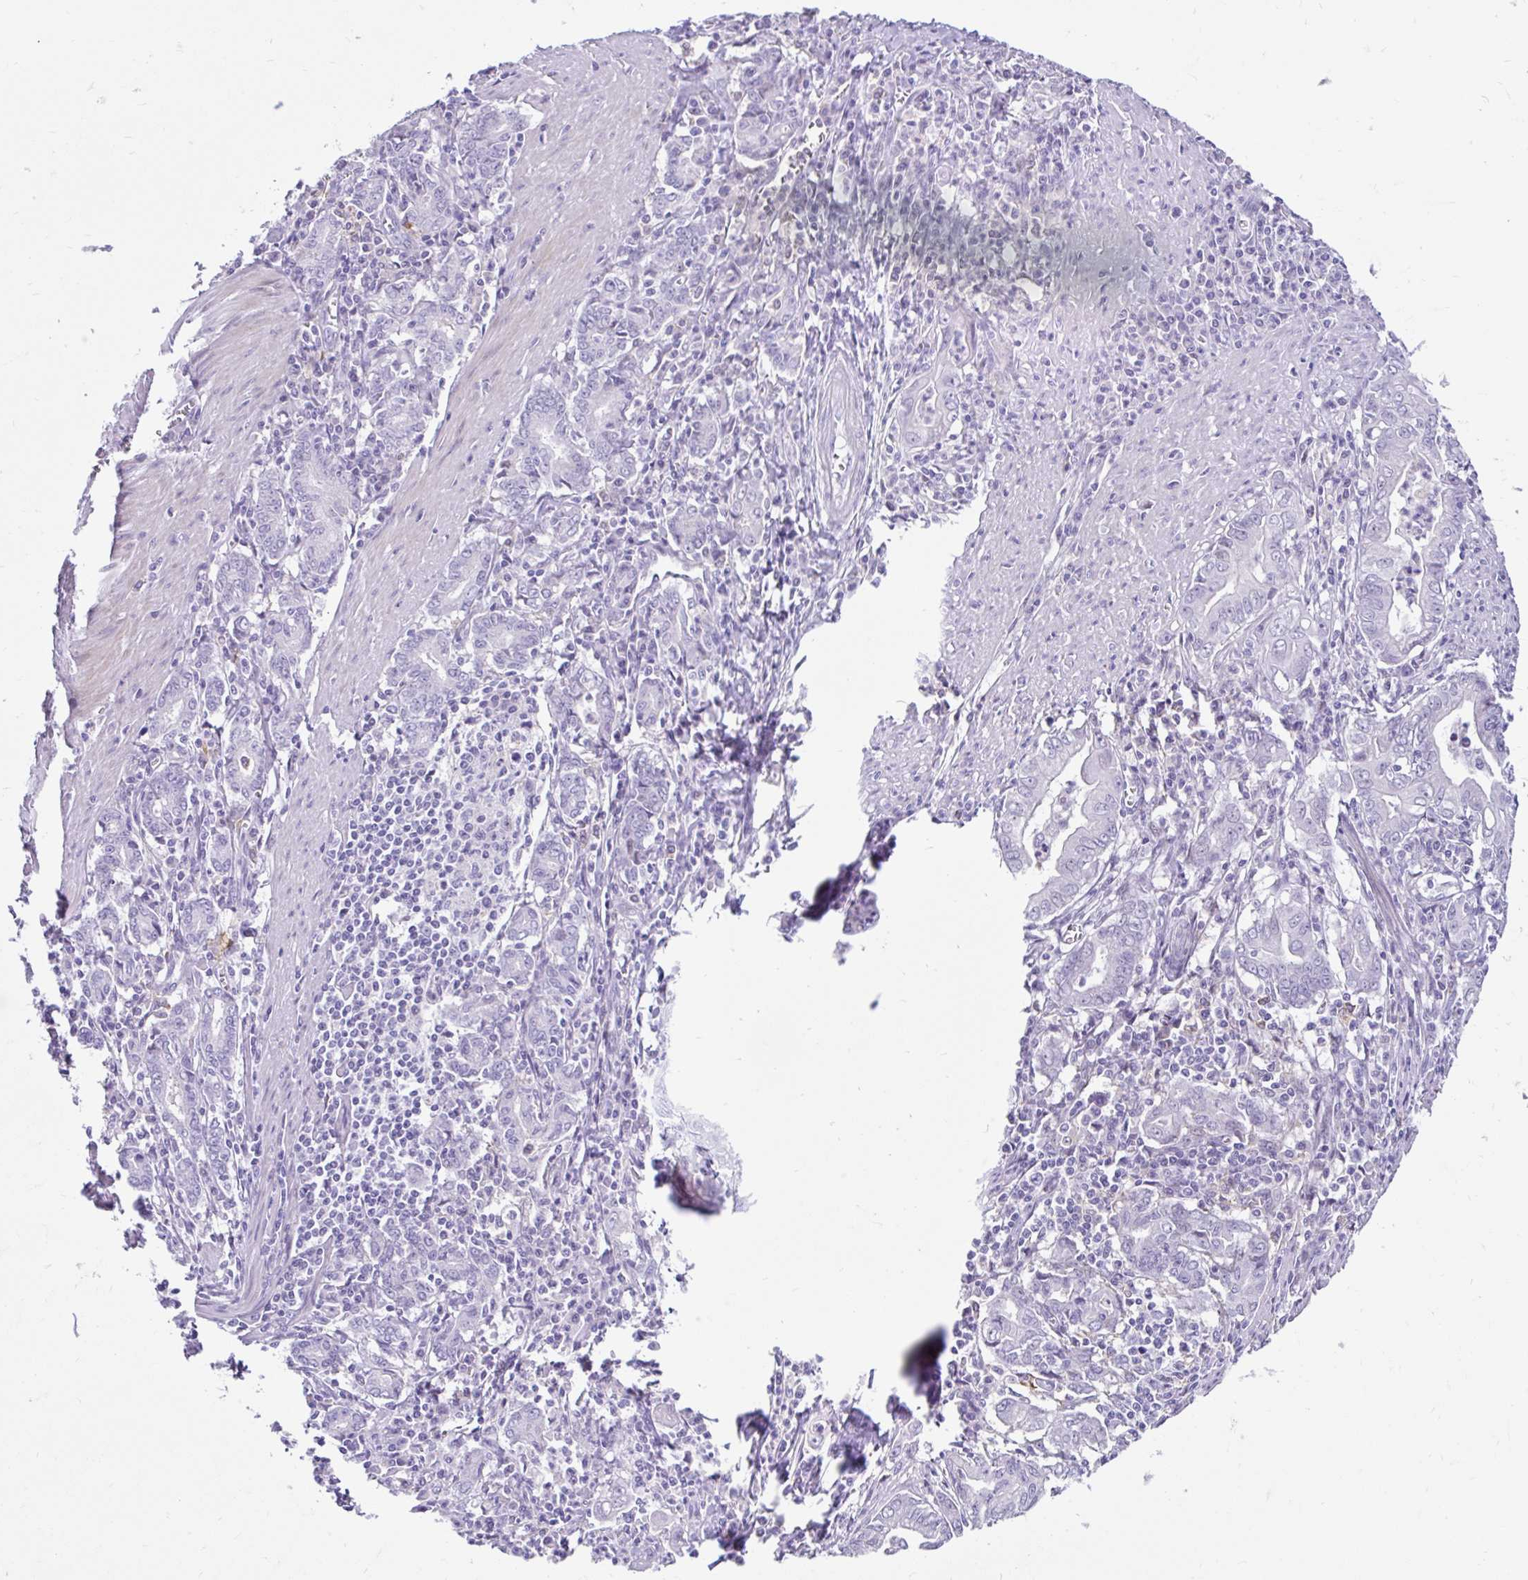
{"staining": {"intensity": "negative", "quantity": "none", "location": "none"}, "tissue": "stomach cancer", "cell_type": "Tumor cells", "image_type": "cancer", "snomed": [{"axis": "morphology", "description": "Adenocarcinoma, NOS"}, {"axis": "topography", "description": "Stomach, upper"}], "caption": "There is no significant expression in tumor cells of stomach adenocarcinoma.", "gene": "NHLH2", "patient": {"sex": "female", "age": 79}}